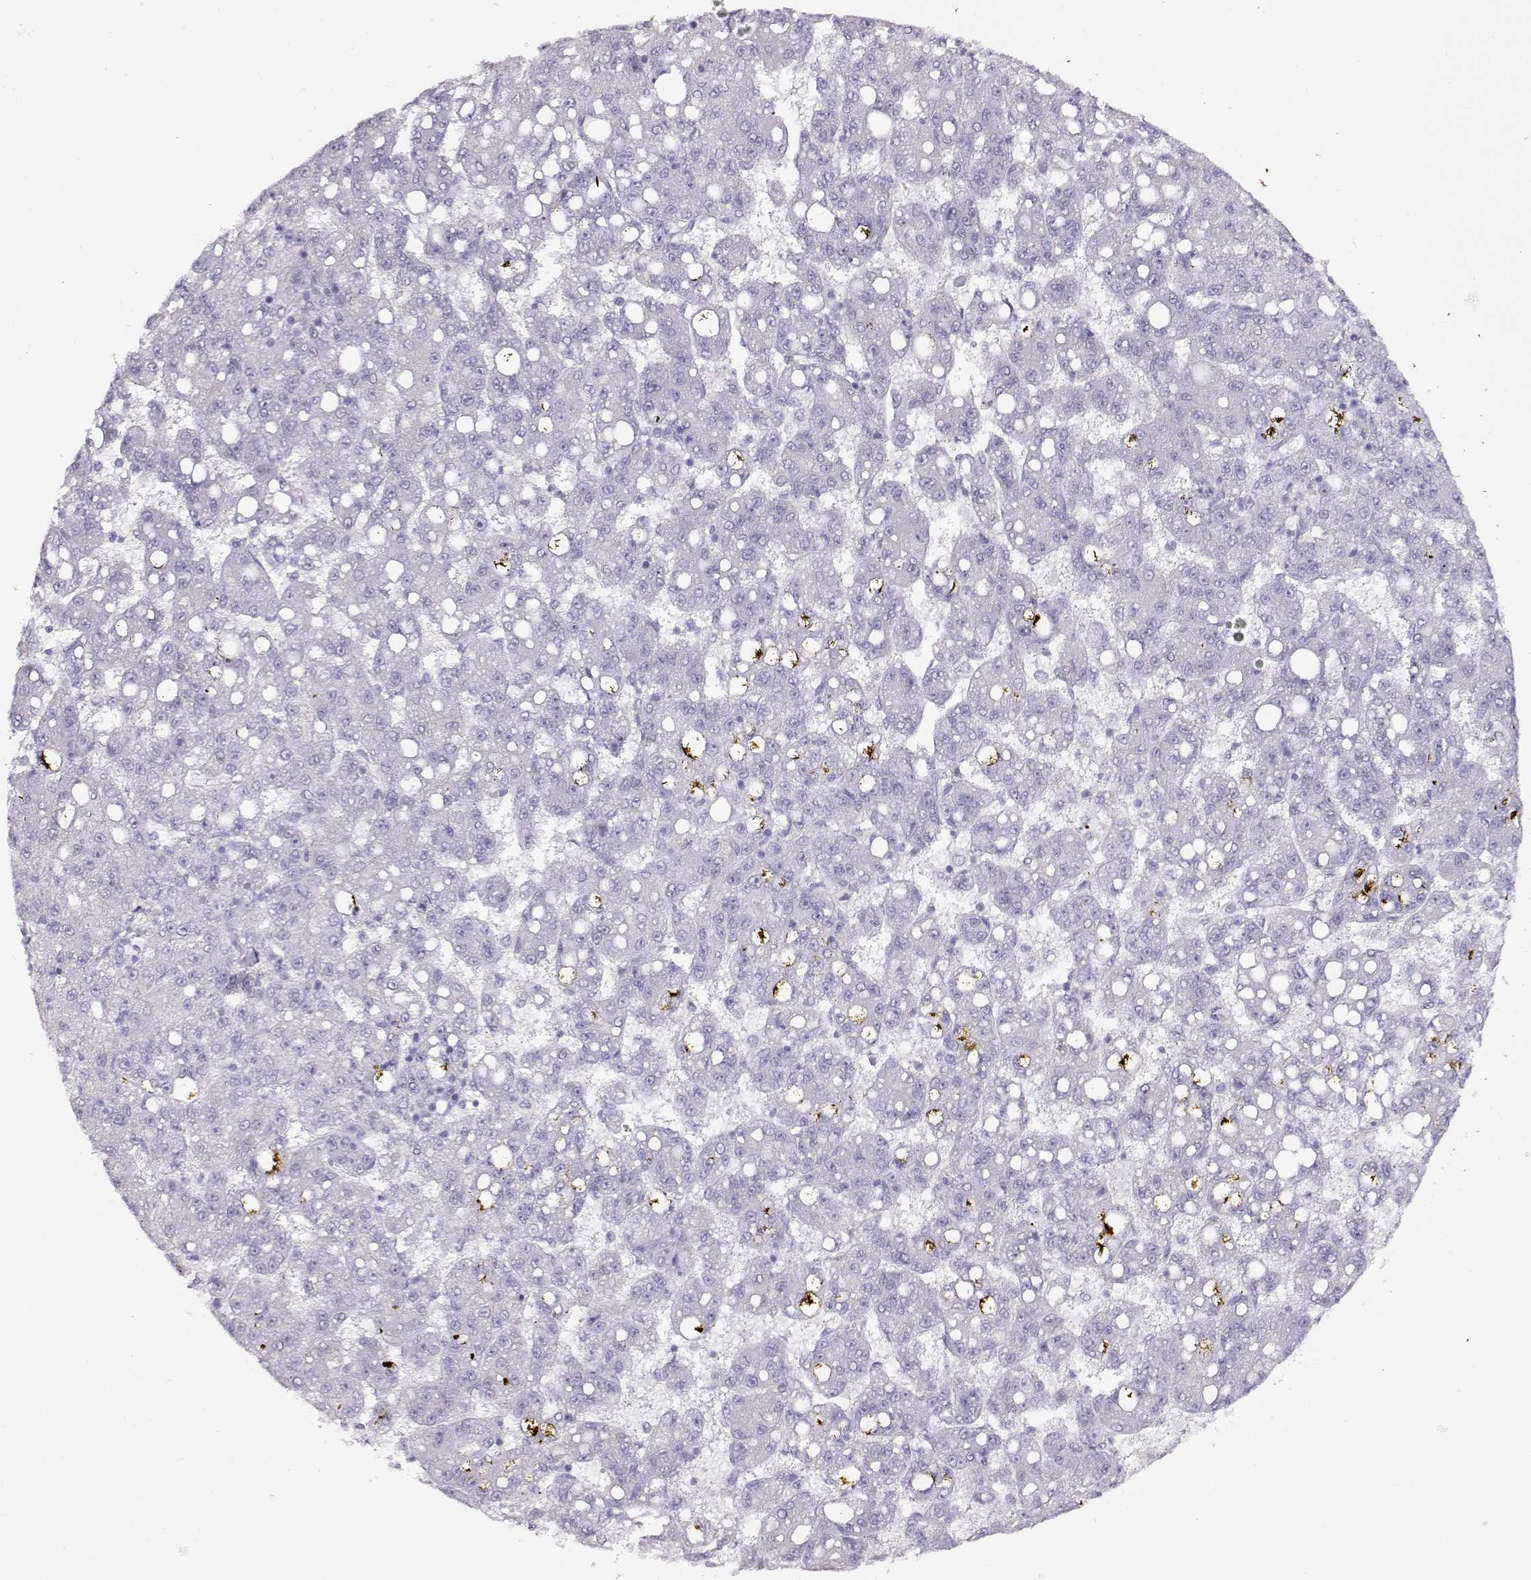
{"staining": {"intensity": "negative", "quantity": "none", "location": "none"}, "tissue": "liver cancer", "cell_type": "Tumor cells", "image_type": "cancer", "snomed": [{"axis": "morphology", "description": "Carcinoma, Hepatocellular, NOS"}, {"axis": "topography", "description": "Liver"}], "caption": "DAB (3,3'-diaminobenzidine) immunohistochemical staining of hepatocellular carcinoma (liver) exhibits no significant staining in tumor cells.", "gene": "IMPG1", "patient": {"sex": "female", "age": 65}}